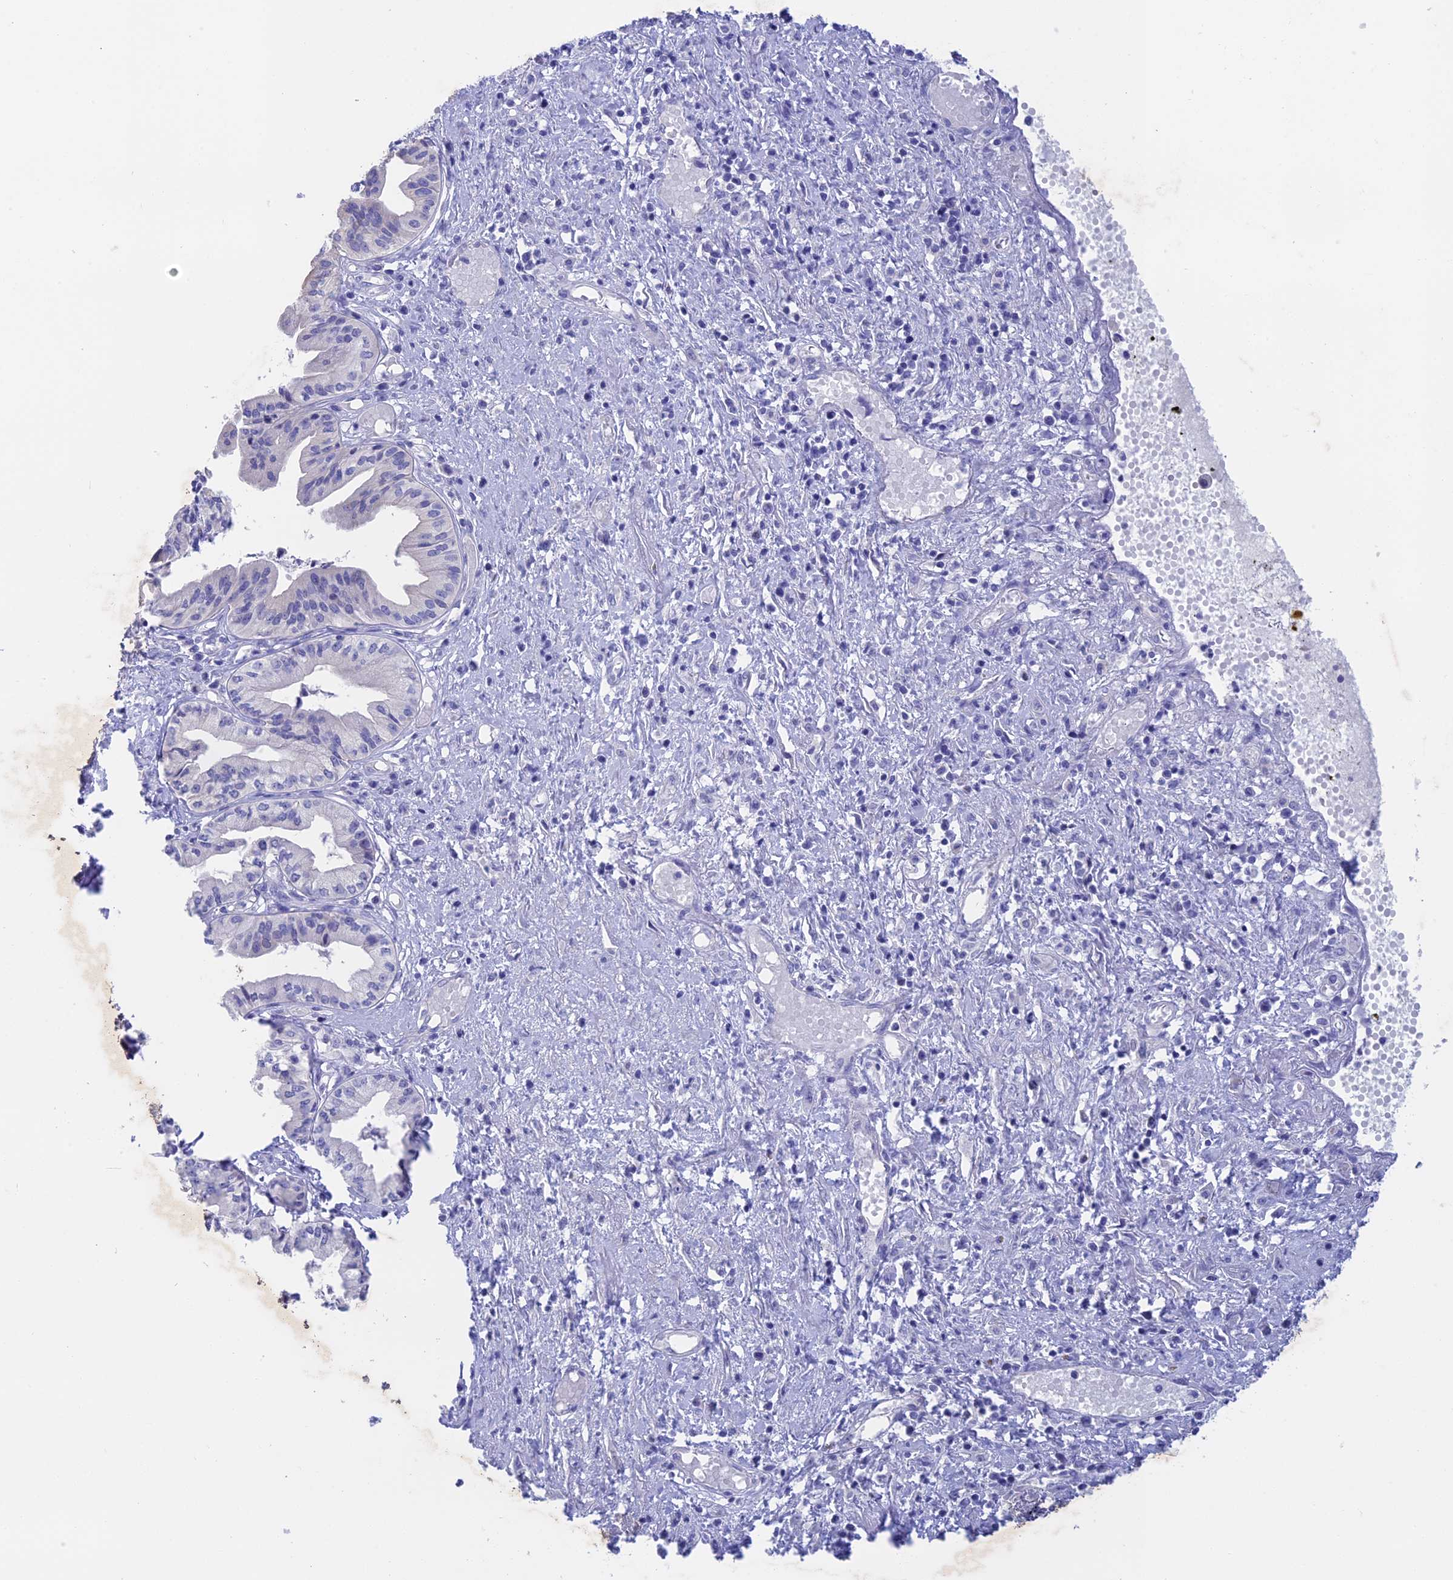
{"staining": {"intensity": "negative", "quantity": "none", "location": "none"}, "tissue": "pancreatic cancer", "cell_type": "Tumor cells", "image_type": "cancer", "snomed": [{"axis": "morphology", "description": "Adenocarcinoma, NOS"}, {"axis": "topography", "description": "Pancreas"}], "caption": "Human pancreatic cancer (adenocarcinoma) stained for a protein using IHC demonstrates no expression in tumor cells.", "gene": "BTBD19", "patient": {"sex": "female", "age": 50}}